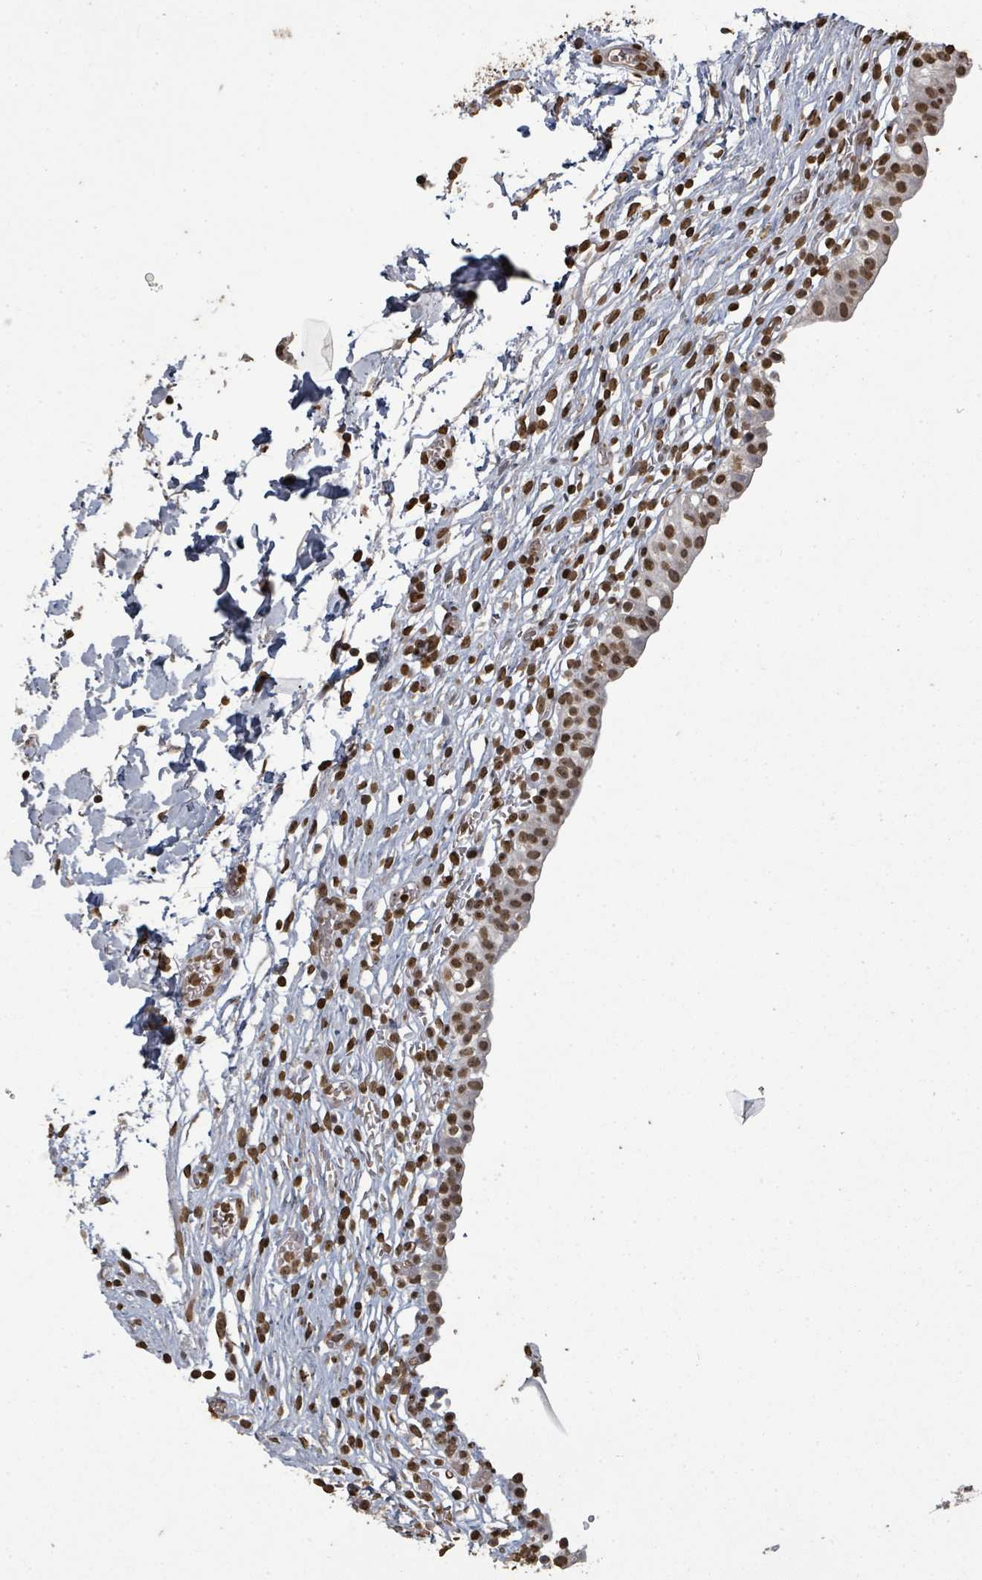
{"staining": {"intensity": "moderate", "quantity": ">75%", "location": "nuclear"}, "tissue": "urinary bladder", "cell_type": "Urothelial cells", "image_type": "normal", "snomed": [{"axis": "morphology", "description": "Normal tissue, NOS"}, {"axis": "topography", "description": "Urinary bladder"}, {"axis": "topography", "description": "Peripheral nerve tissue"}], "caption": "Urinary bladder was stained to show a protein in brown. There is medium levels of moderate nuclear expression in approximately >75% of urothelial cells. Immunohistochemistry stains the protein in brown and the nuclei are stained blue.", "gene": "MRPS12", "patient": {"sex": "male", "age": 55}}